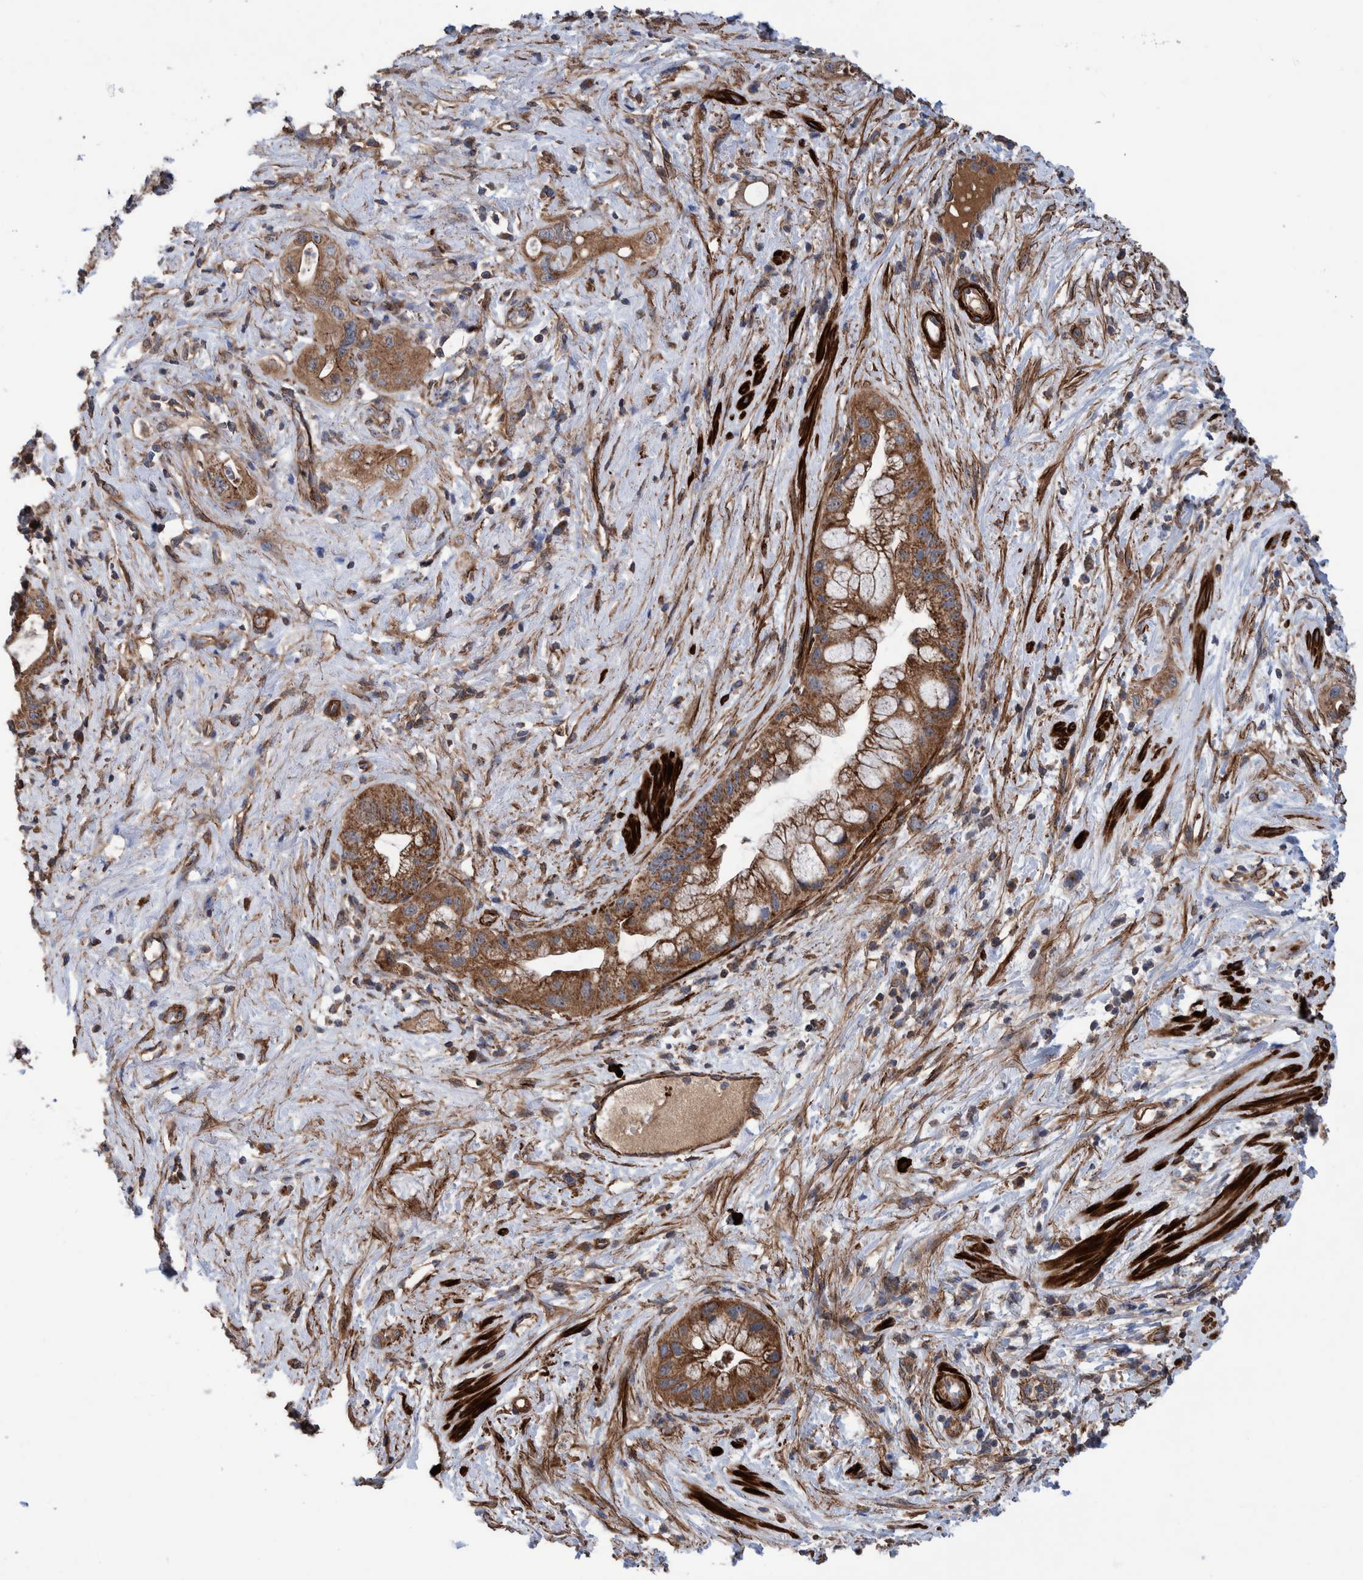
{"staining": {"intensity": "moderate", "quantity": ">75%", "location": "cytoplasmic/membranous"}, "tissue": "pancreatic cancer", "cell_type": "Tumor cells", "image_type": "cancer", "snomed": [{"axis": "morphology", "description": "Adenocarcinoma, NOS"}, {"axis": "topography", "description": "Pancreas"}], "caption": "Pancreatic adenocarcinoma stained with a brown dye shows moderate cytoplasmic/membranous positive positivity in approximately >75% of tumor cells.", "gene": "SLC25A10", "patient": {"sex": "female", "age": 73}}